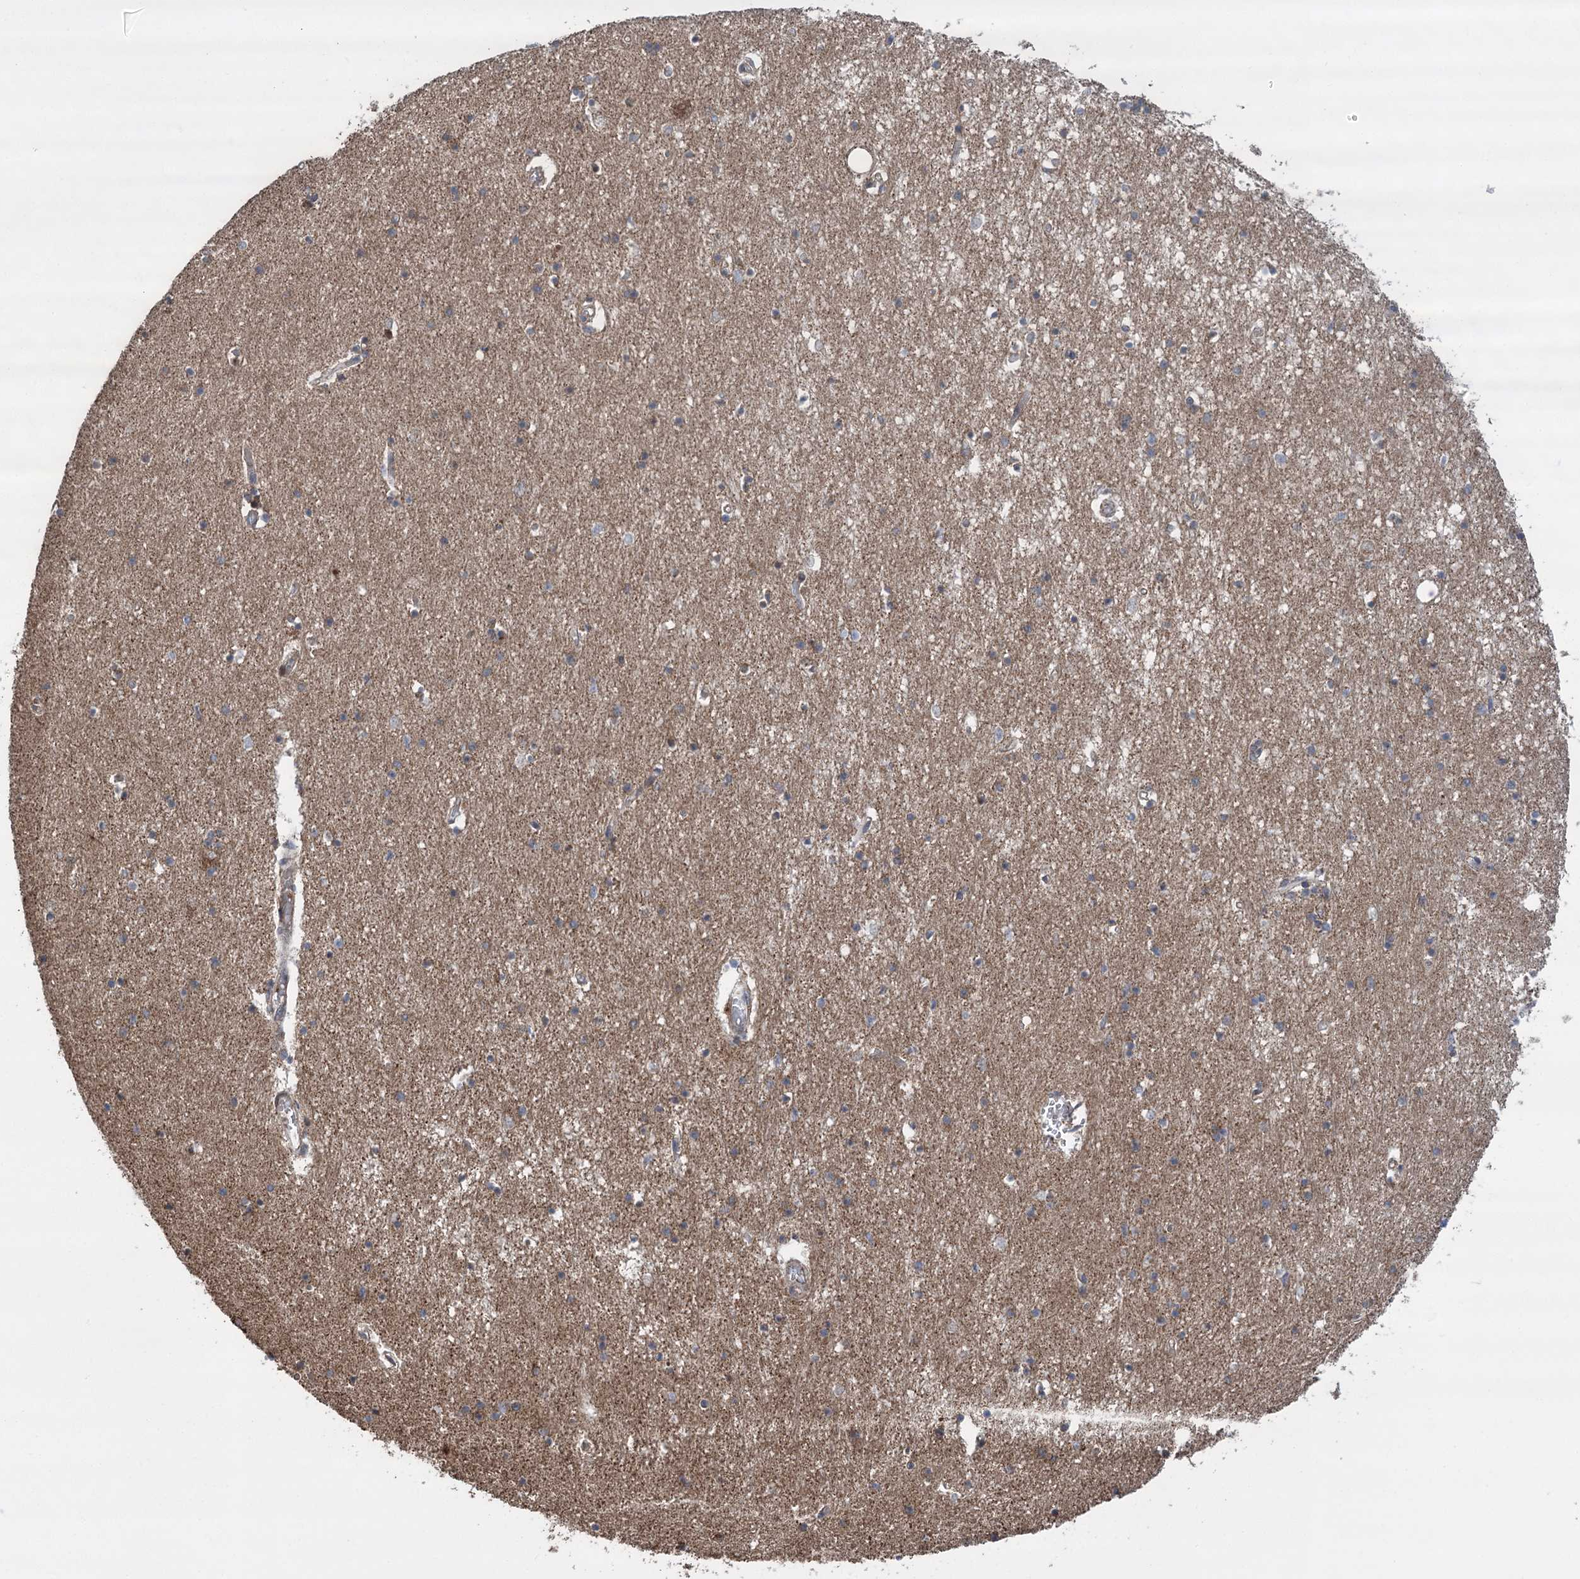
{"staining": {"intensity": "weak", "quantity": "25%-75%", "location": "cytoplasmic/membranous"}, "tissue": "hippocampus", "cell_type": "Glial cells", "image_type": "normal", "snomed": [{"axis": "morphology", "description": "Normal tissue, NOS"}, {"axis": "topography", "description": "Hippocampus"}], "caption": "Immunohistochemistry micrograph of normal hippocampus stained for a protein (brown), which exhibits low levels of weak cytoplasmic/membranous expression in about 25%-75% of glial cells.", "gene": "RWDD4", "patient": {"sex": "male", "age": 70}}